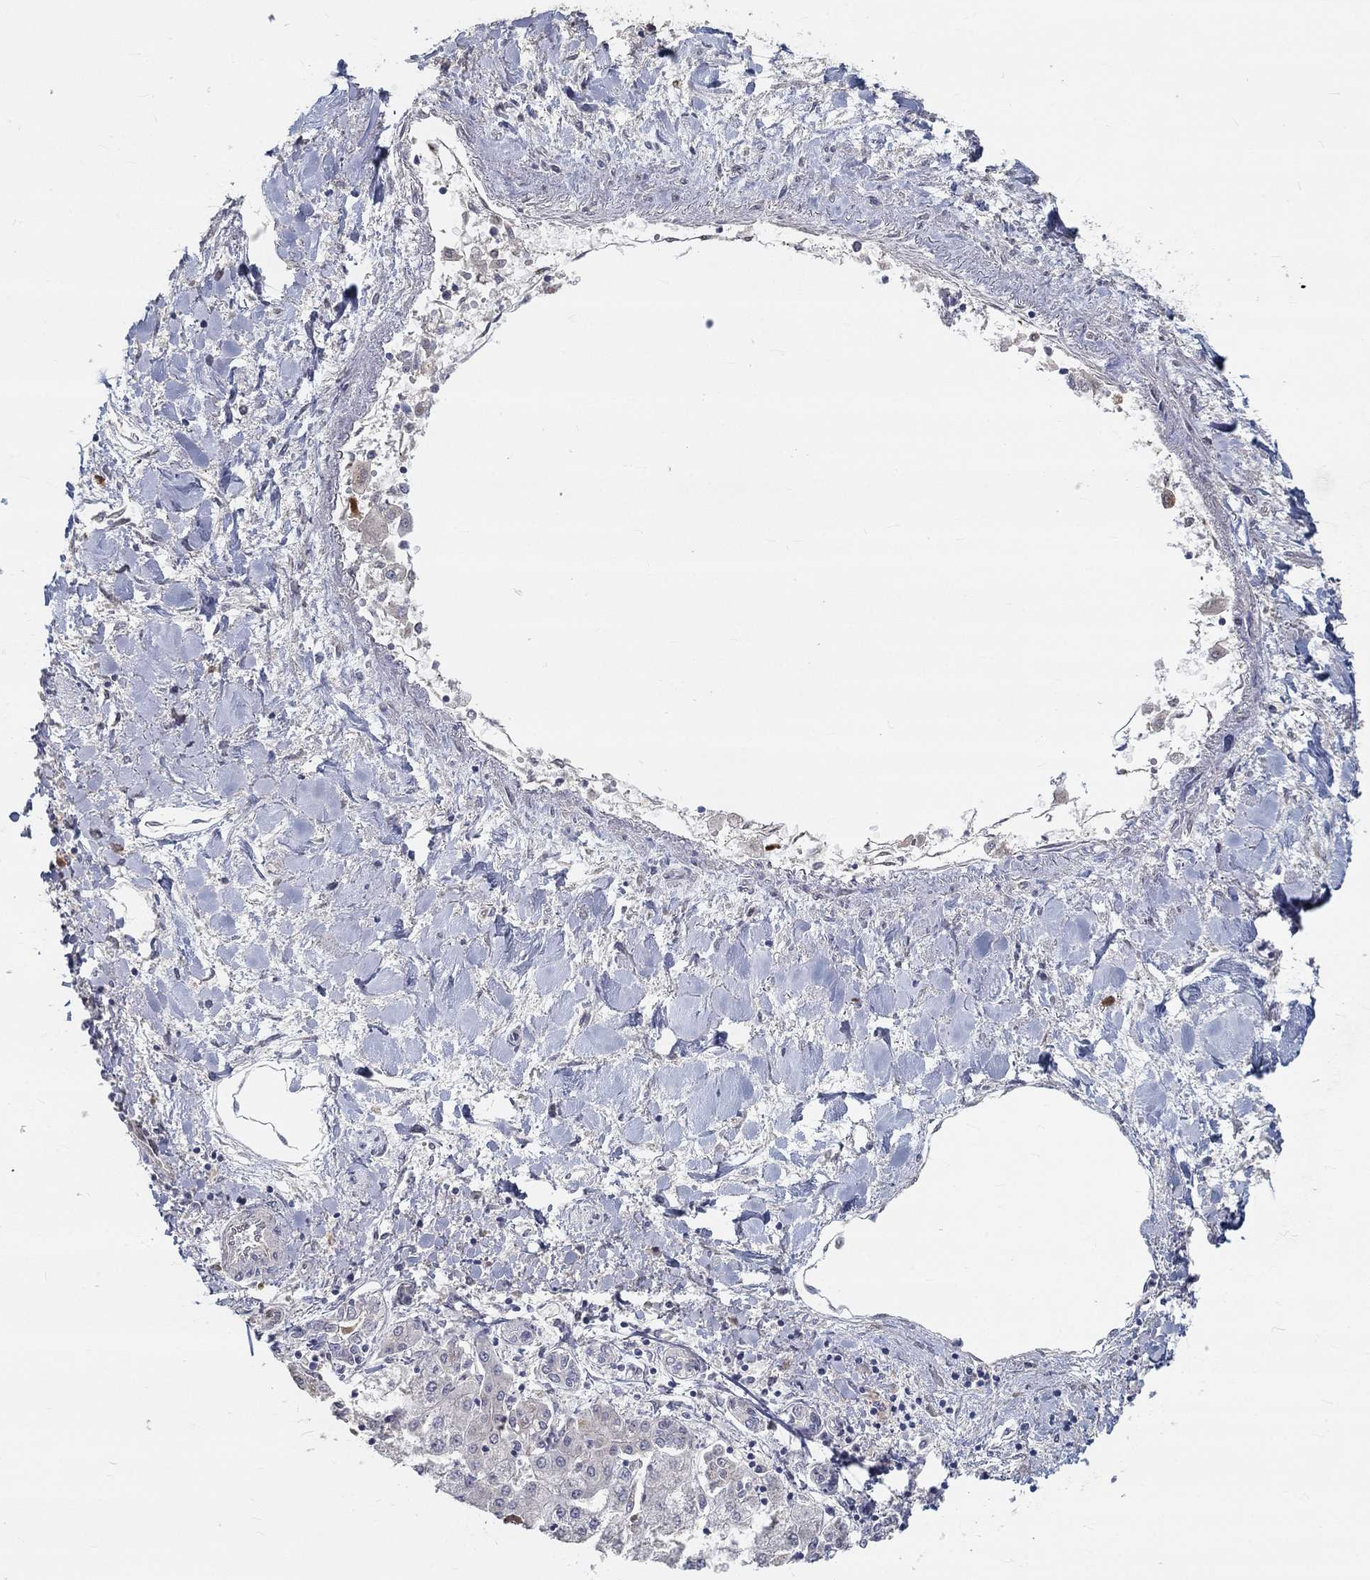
{"staining": {"intensity": "negative", "quantity": "none", "location": "none"}, "tissue": "liver cancer", "cell_type": "Tumor cells", "image_type": "cancer", "snomed": [{"axis": "morphology", "description": "Cholangiocarcinoma"}, {"axis": "topography", "description": "Liver"}], "caption": "Immunohistochemistry of liver cholangiocarcinoma displays no expression in tumor cells.", "gene": "FGF2", "patient": {"sex": "female", "age": 64}}